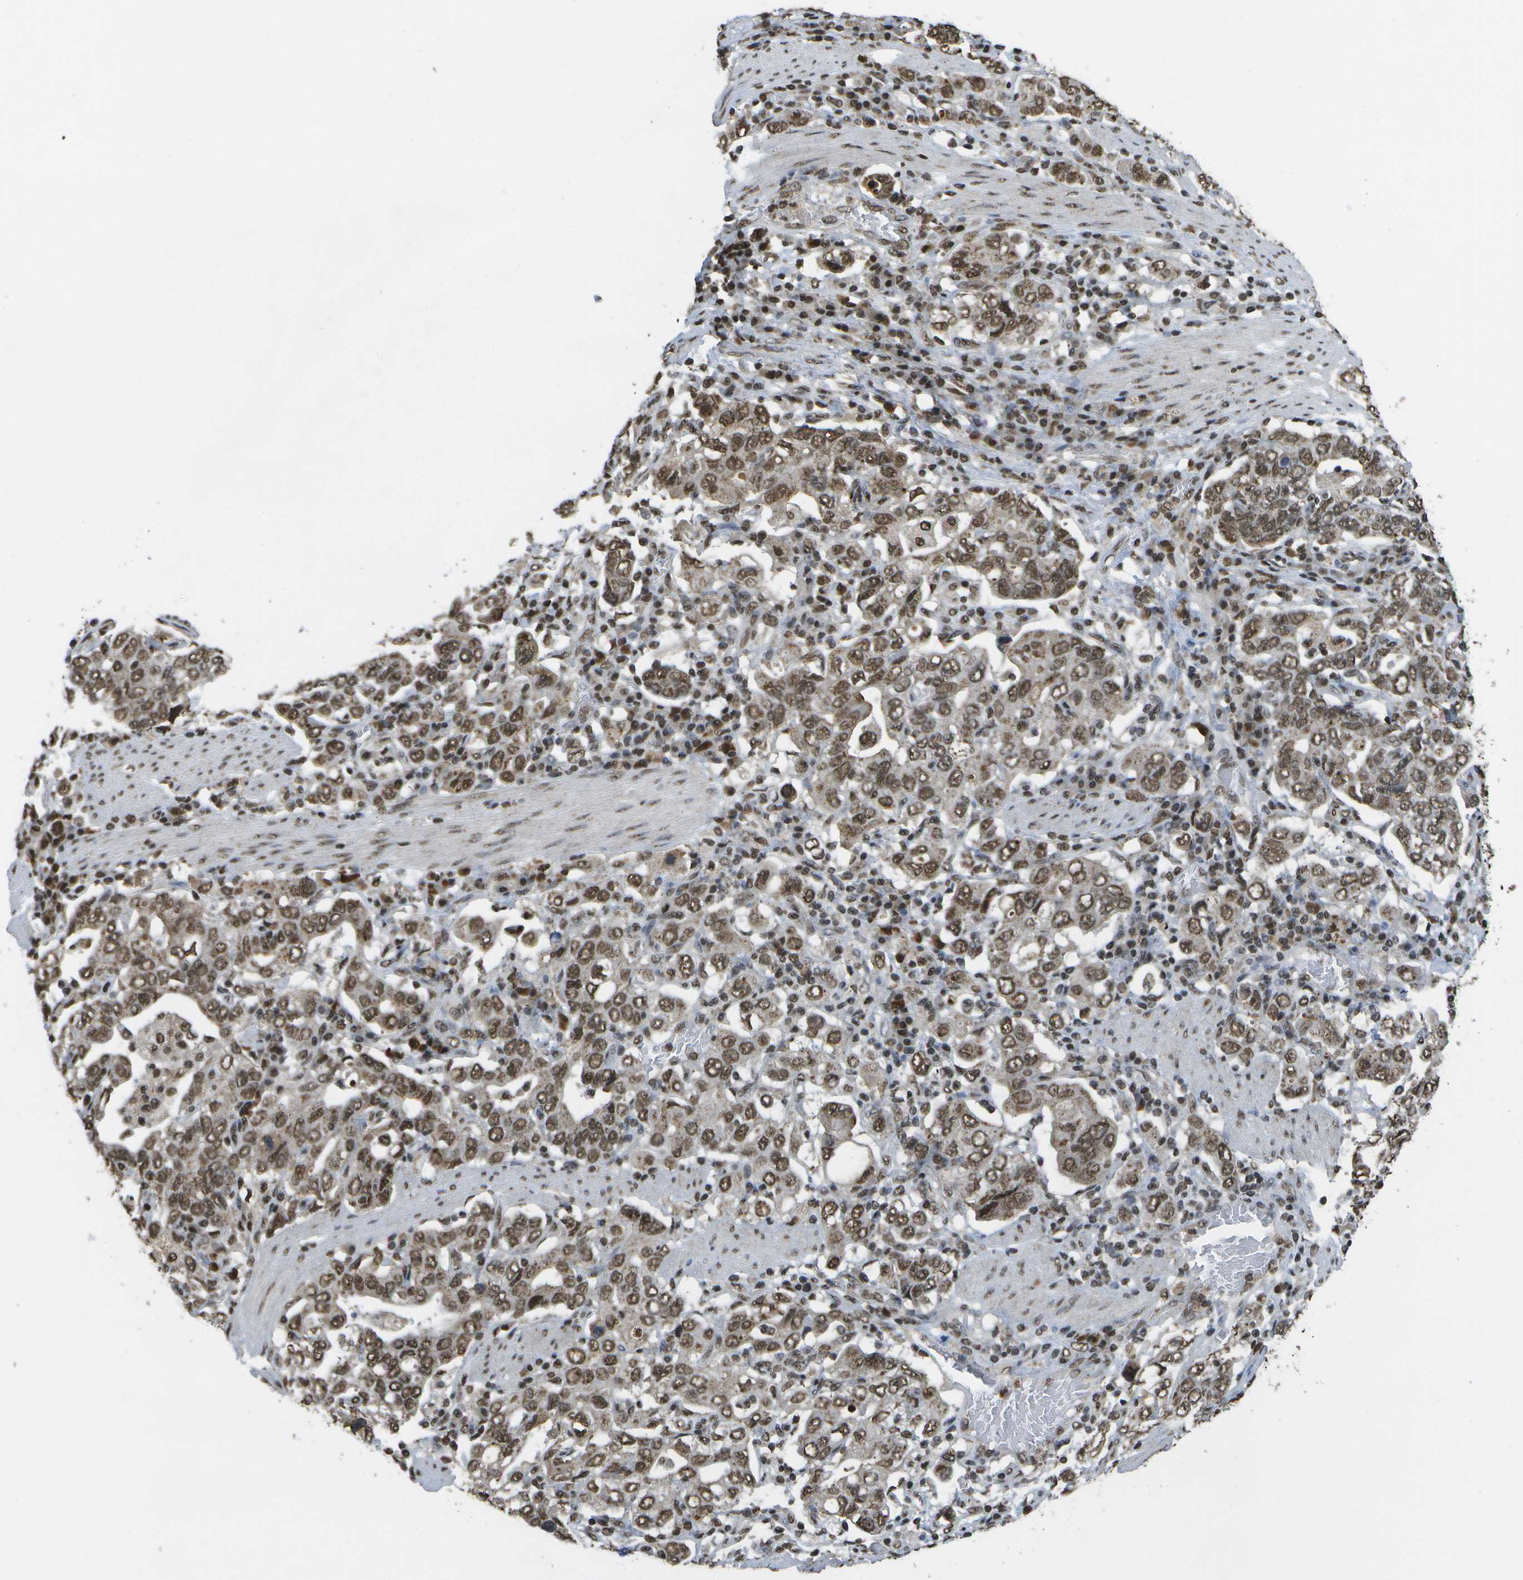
{"staining": {"intensity": "moderate", "quantity": ">75%", "location": "cytoplasmic/membranous,nuclear"}, "tissue": "stomach cancer", "cell_type": "Tumor cells", "image_type": "cancer", "snomed": [{"axis": "morphology", "description": "Adenocarcinoma, NOS"}, {"axis": "topography", "description": "Stomach, upper"}], "caption": "Stomach adenocarcinoma tissue displays moderate cytoplasmic/membranous and nuclear staining in about >75% of tumor cells (IHC, brightfield microscopy, high magnification).", "gene": "SPEN", "patient": {"sex": "male", "age": 62}}